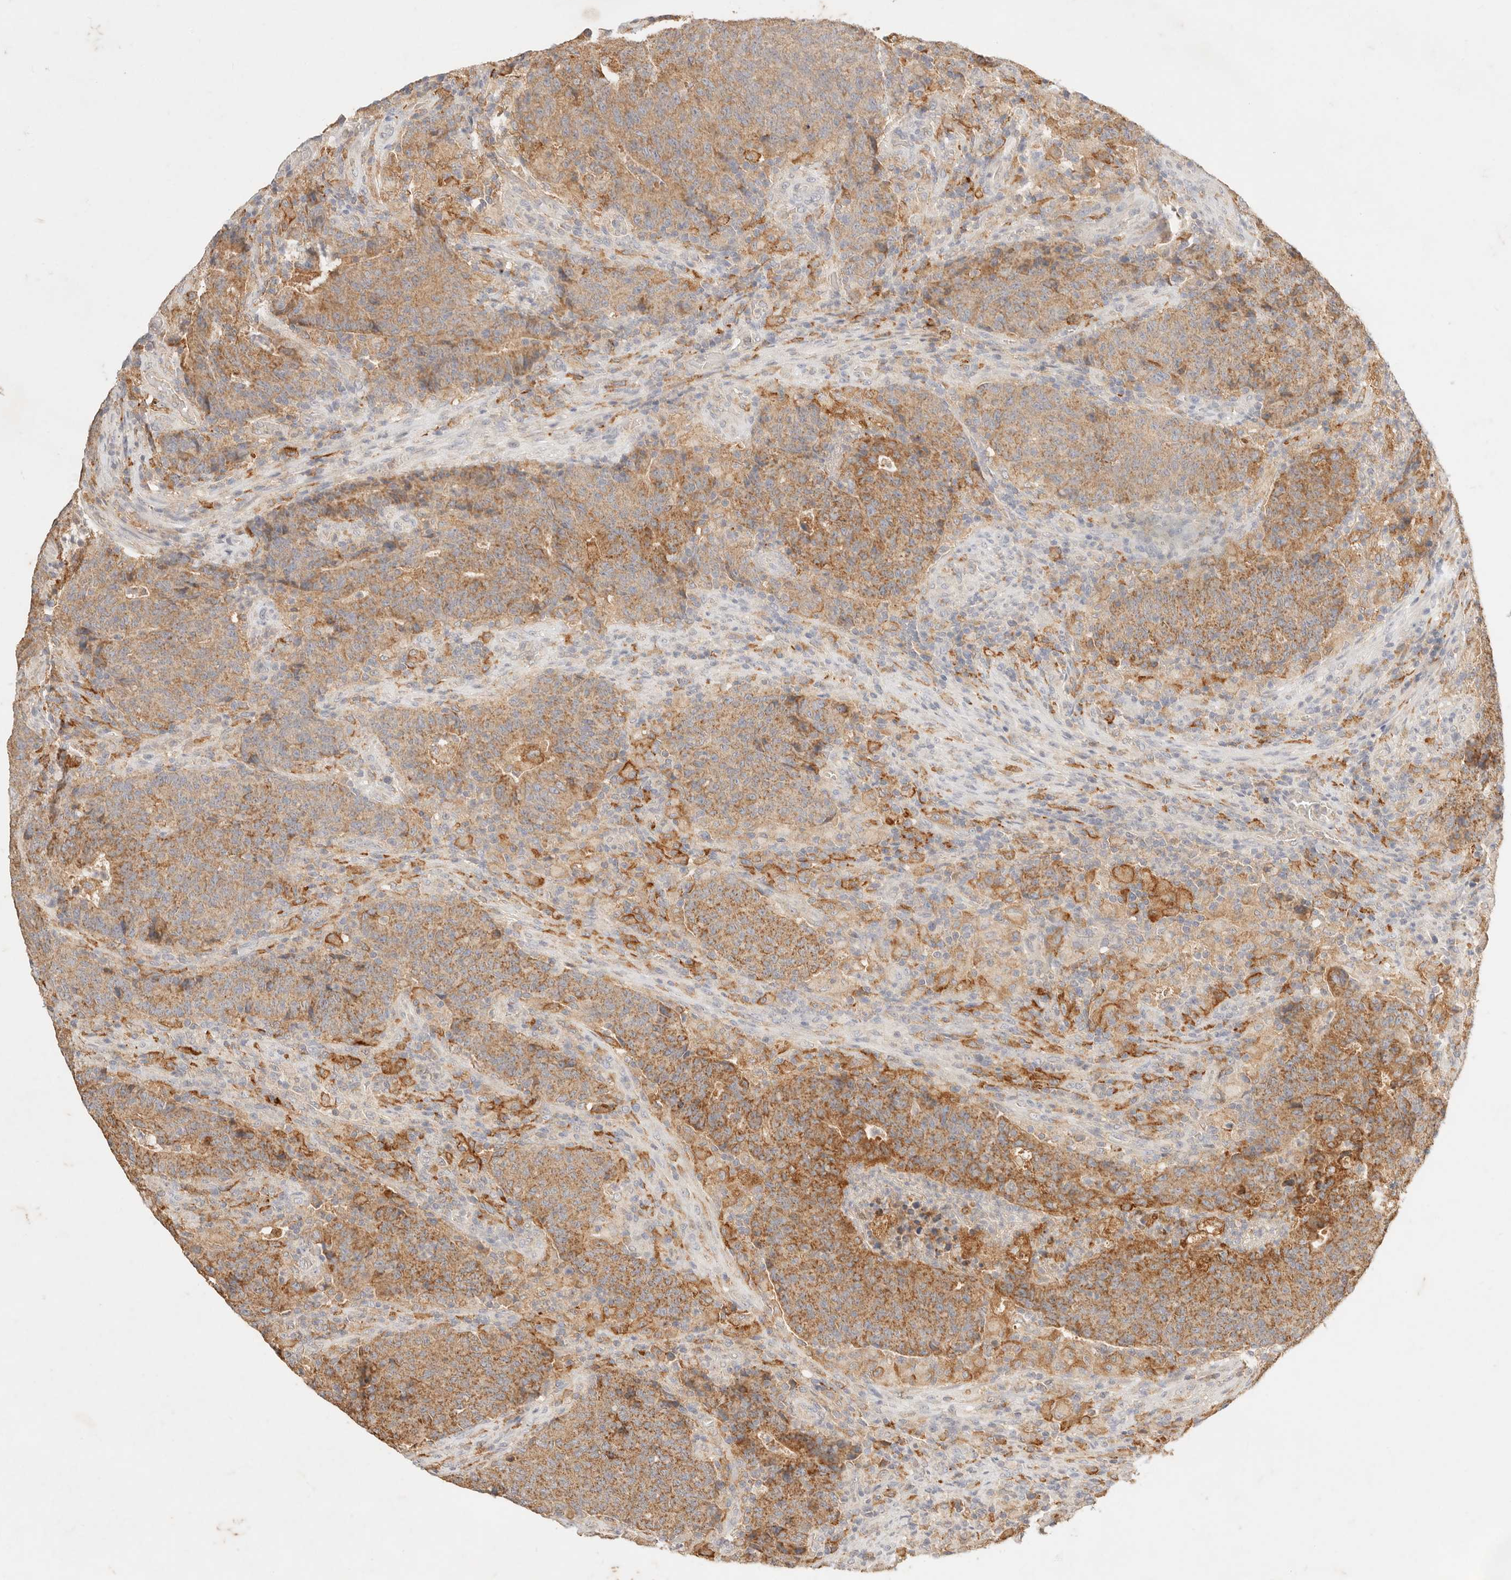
{"staining": {"intensity": "moderate", "quantity": ">75%", "location": "cytoplasmic/membranous"}, "tissue": "colorectal cancer", "cell_type": "Tumor cells", "image_type": "cancer", "snomed": [{"axis": "morphology", "description": "Adenocarcinoma, NOS"}, {"axis": "topography", "description": "Colon"}], "caption": "A histopathology image of human colorectal cancer (adenocarcinoma) stained for a protein shows moderate cytoplasmic/membranous brown staining in tumor cells.", "gene": "HK2", "patient": {"sex": "female", "age": 75}}